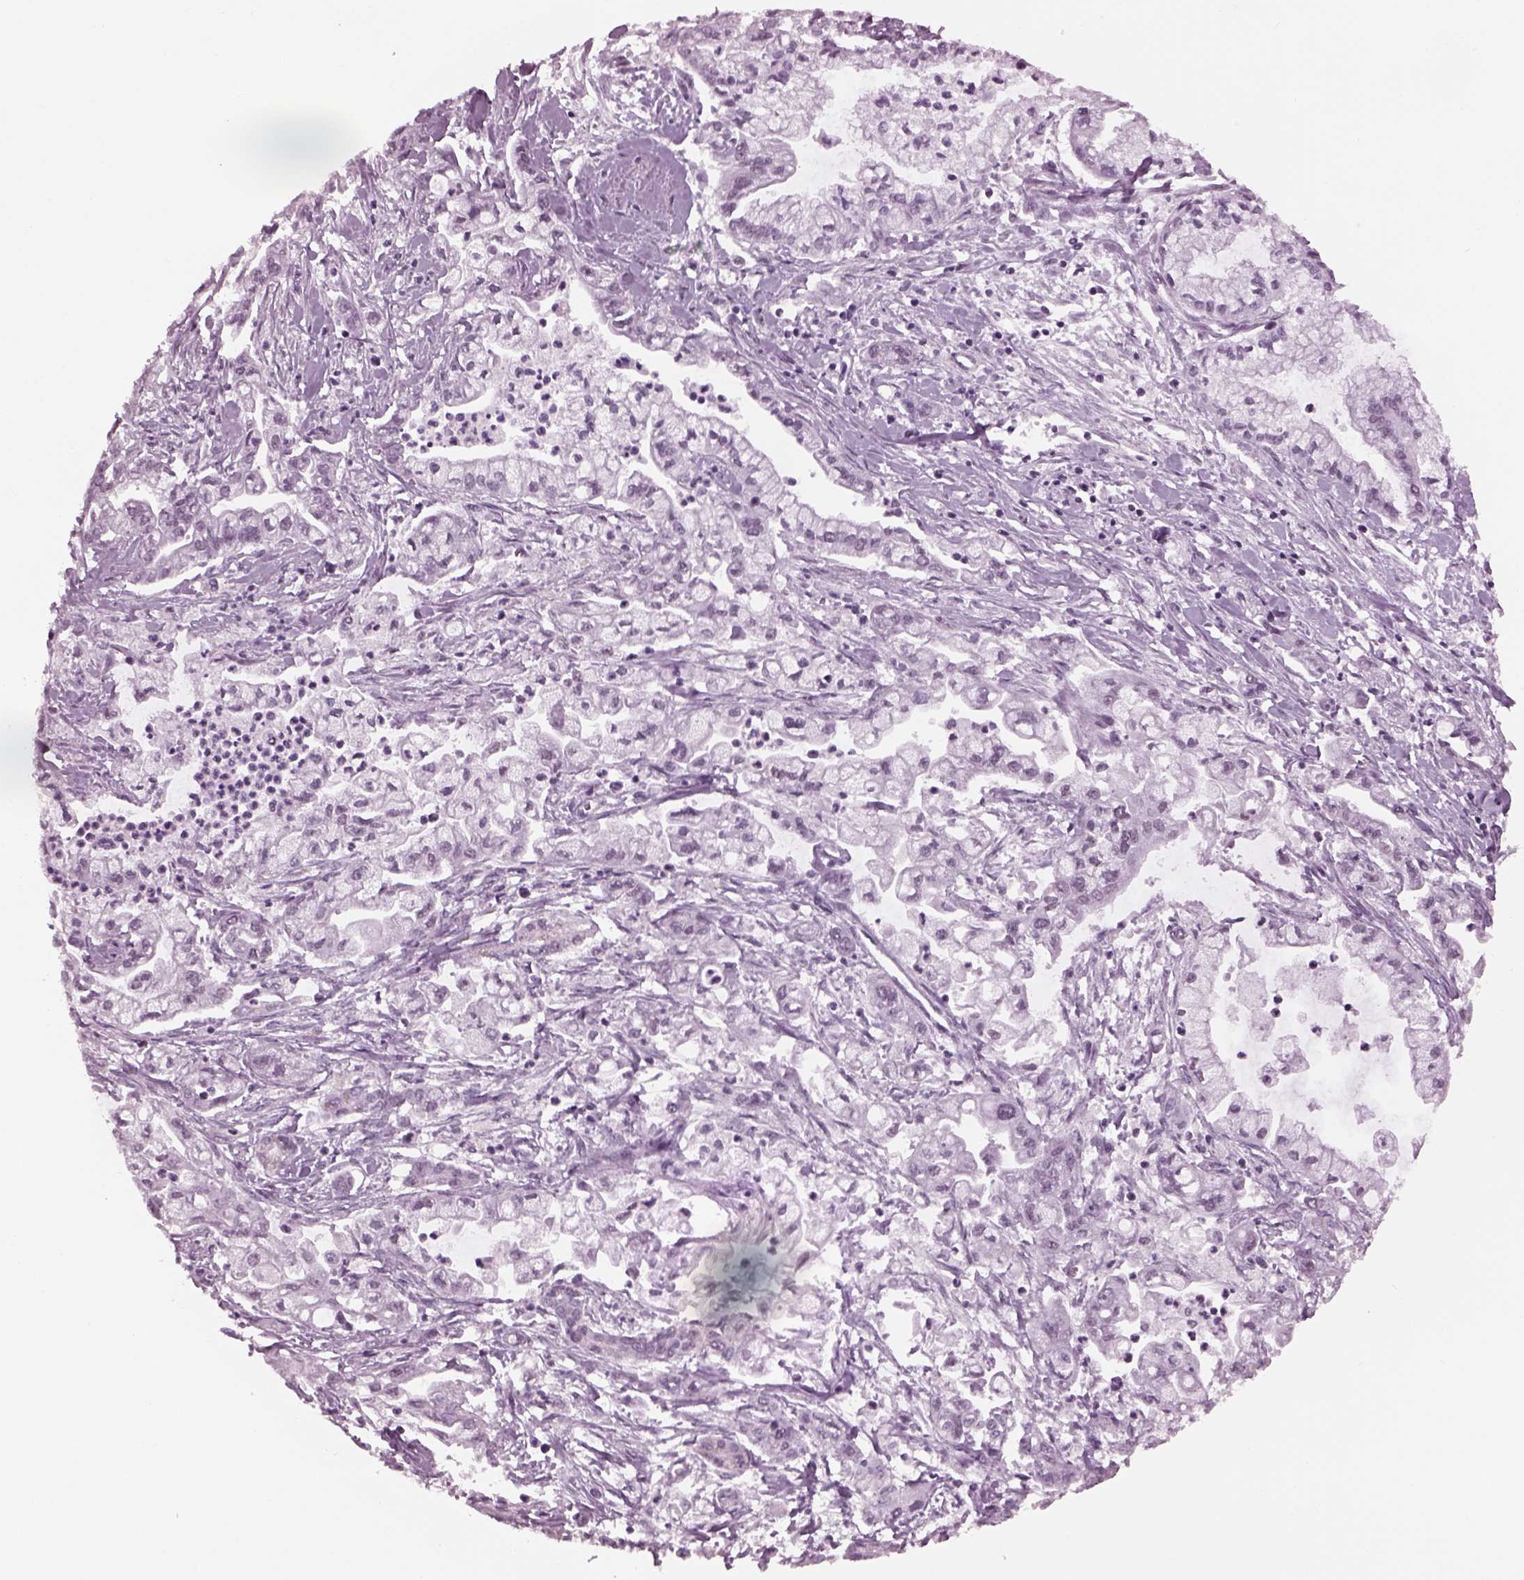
{"staining": {"intensity": "negative", "quantity": "none", "location": "none"}, "tissue": "pancreatic cancer", "cell_type": "Tumor cells", "image_type": "cancer", "snomed": [{"axis": "morphology", "description": "Adenocarcinoma, NOS"}, {"axis": "topography", "description": "Pancreas"}], "caption": "Adenocarcinoma (pancreatic) was stained to show a protein in brown. There is no significant staining in tumor cells.", "gene": "RUVBL2", "patient": {"sex": "male", "age": 54}}